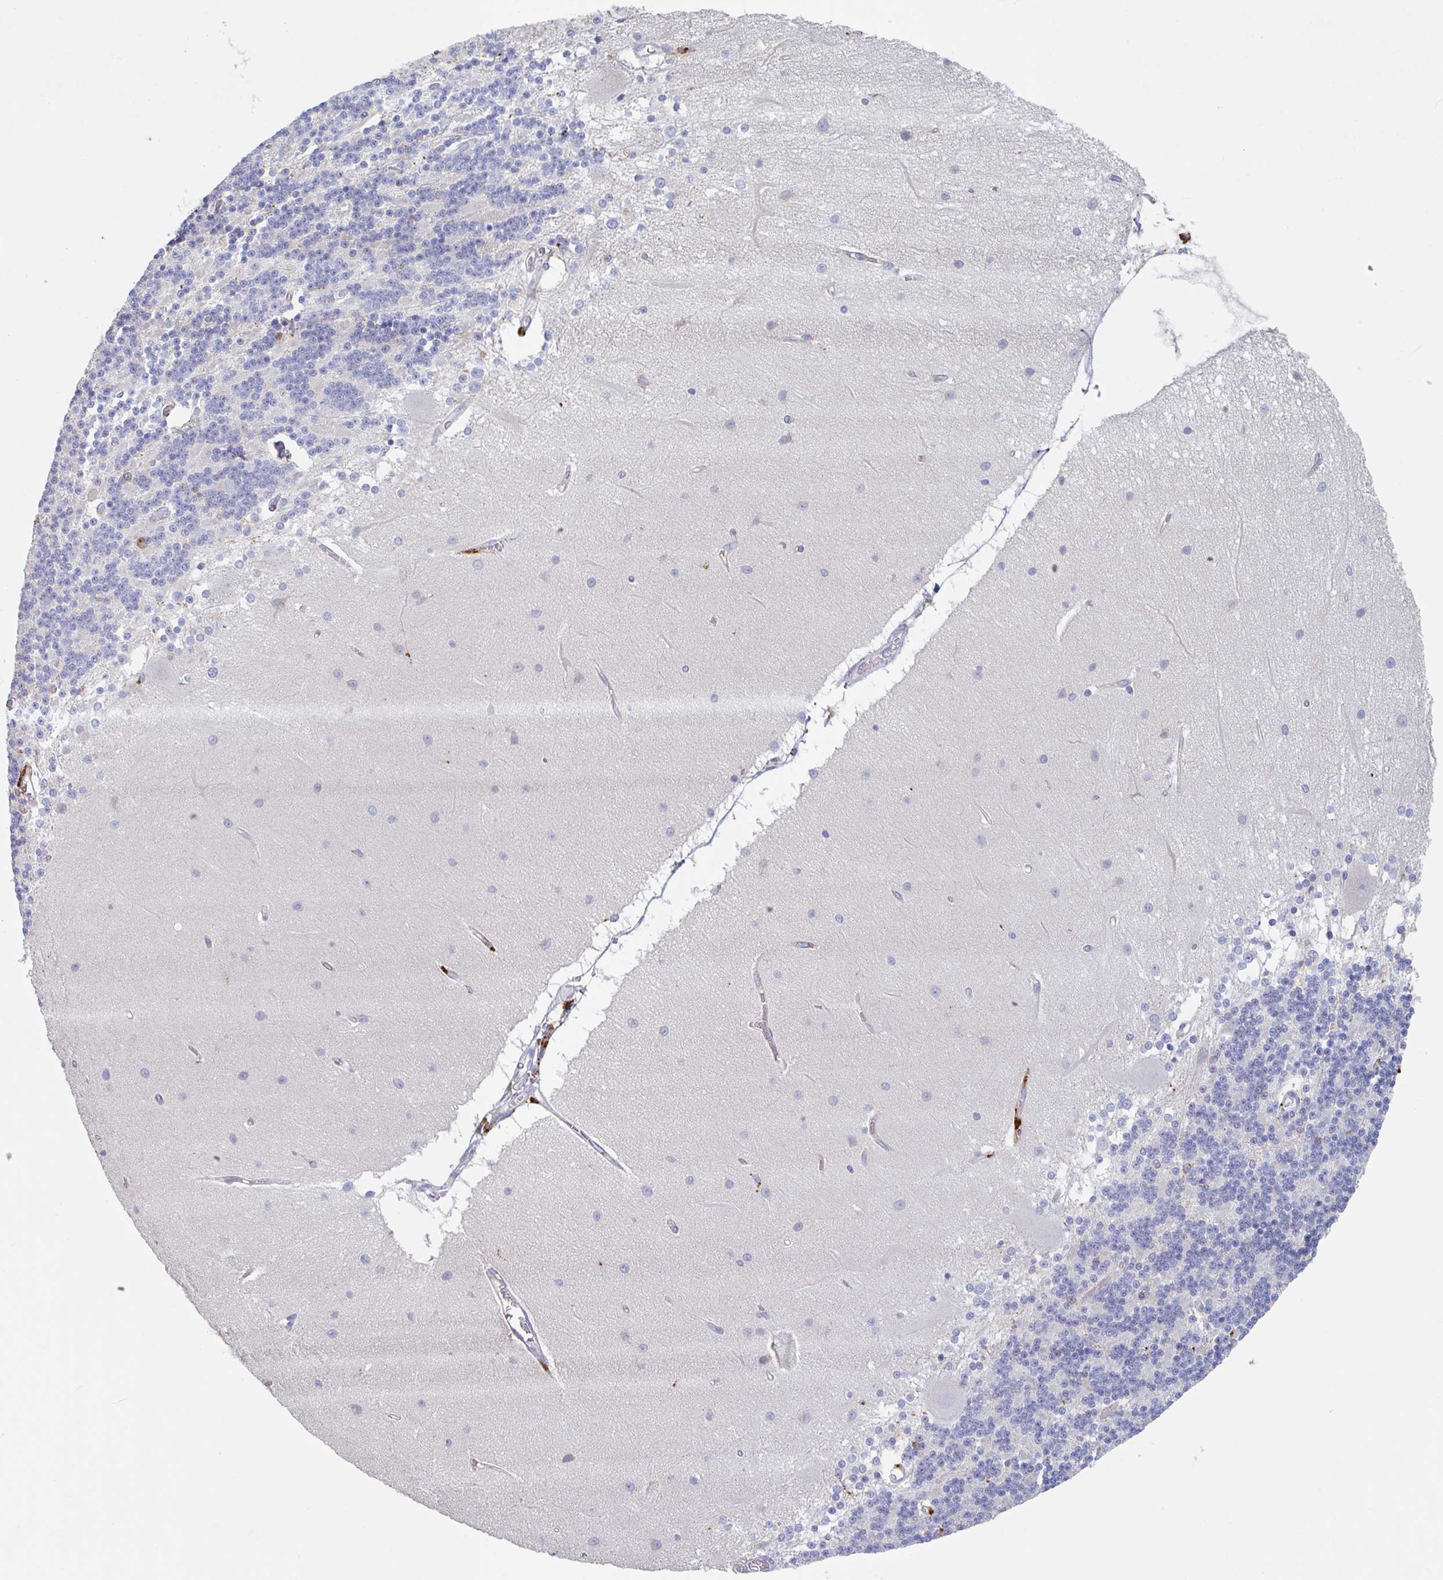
{"staining": {"intensity": "weak", "quantity": "<25%", "location": "cytoplasmic/membranous,nuclear"}, "tissue": "cerebellum", "cell_type": "Cells in granular layer", "image_type": "normal", "snomed": [{"axis": "morphology", "description": "Normal tissue, NOS"}, {"axis": "topography", "description": "Cerebellum"}], "caption": "Cerebellum stained for a protein using immunohistochemistry shows no positivity cells in granular layer.", "gene": "MANBA", "patient": {"sex": "female", "age": 54}}